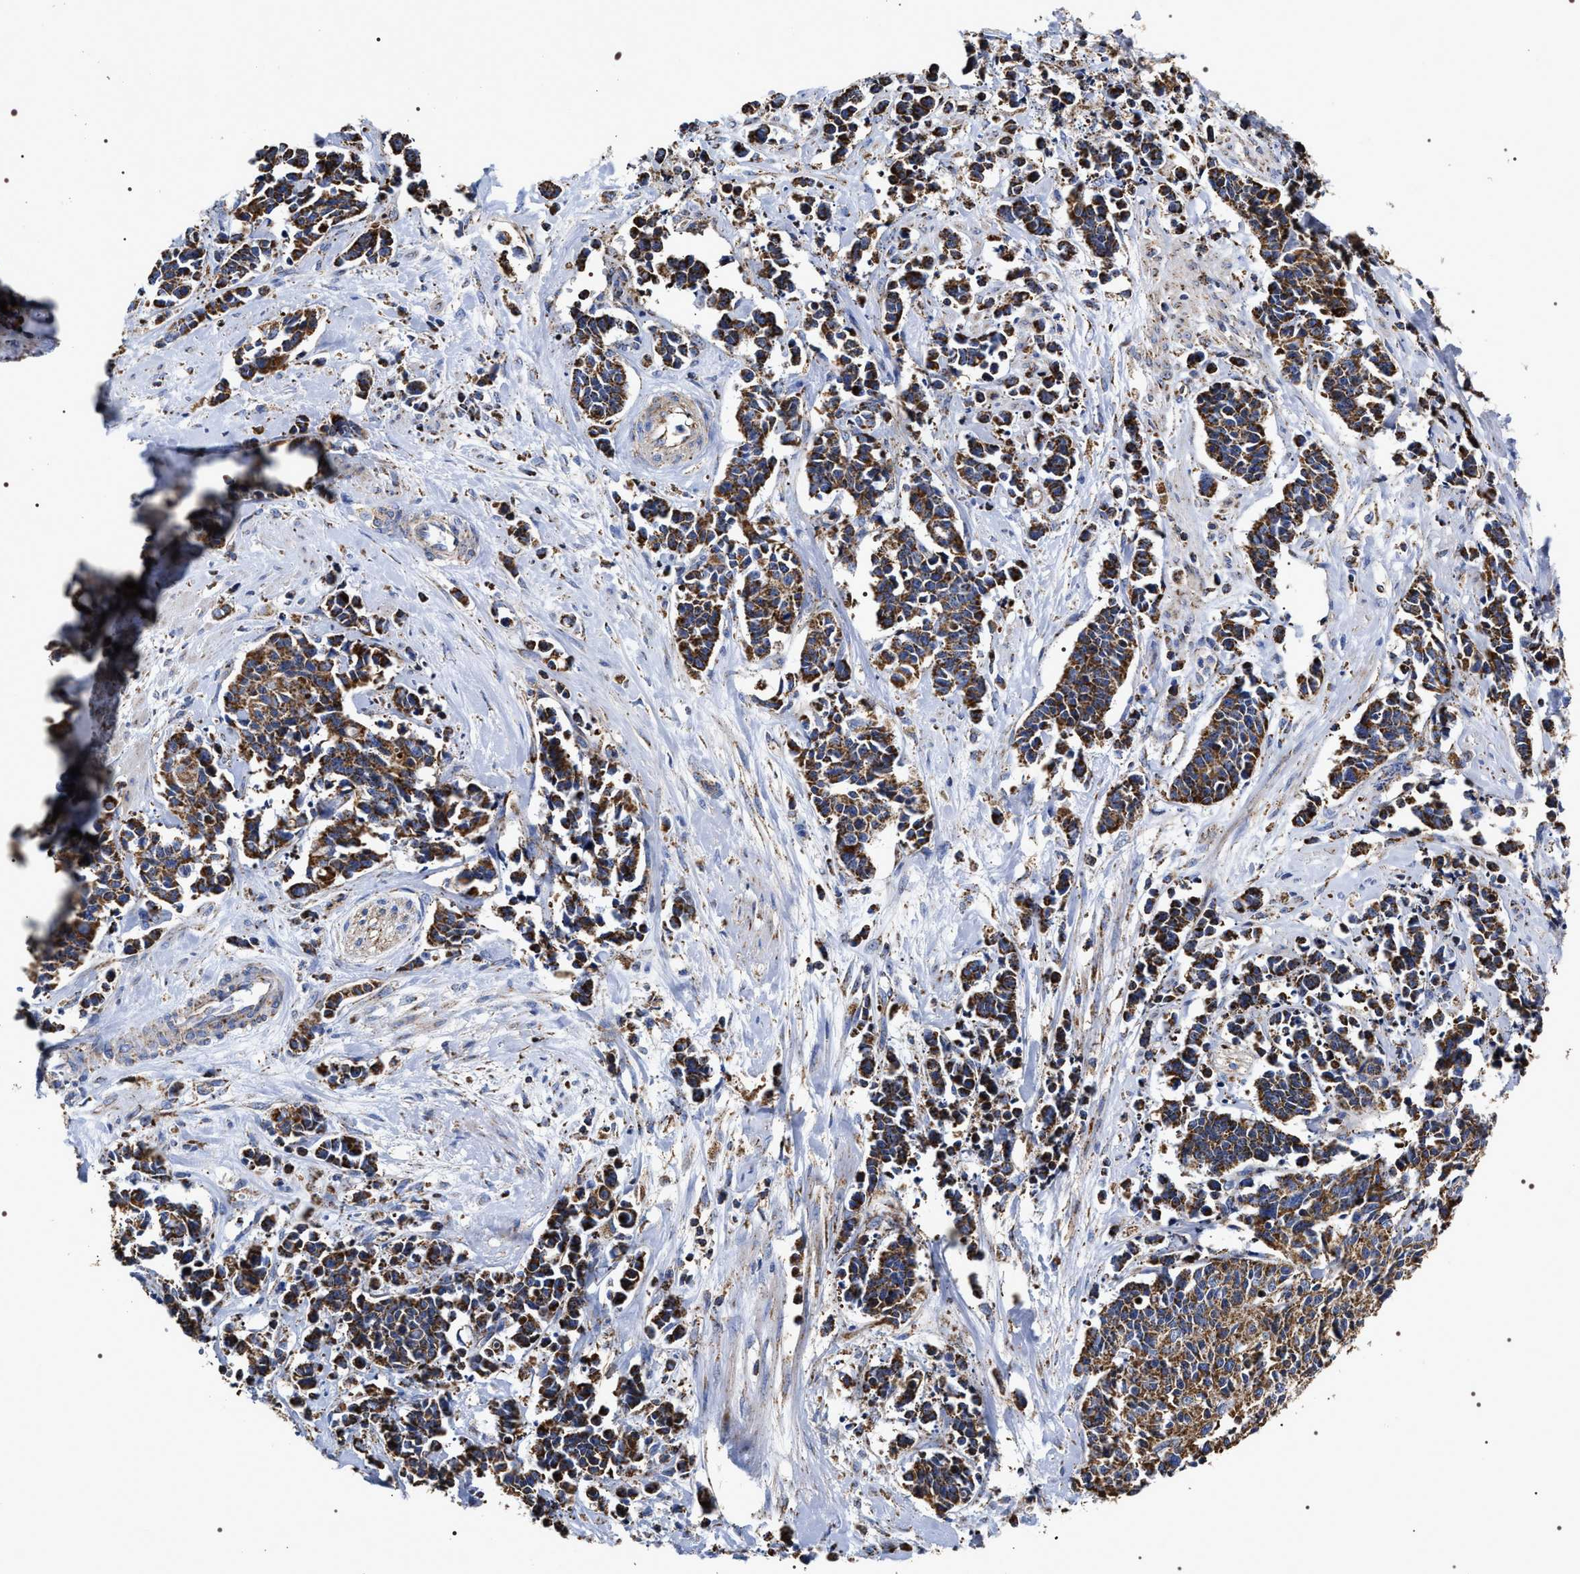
{"staining": {"intensity": "strong", "quantity": ">75%", "location": "cytoplasmic/membranous"}, "tissue": "cervical cancer", "cell_type": "Tumor cells", "image_type": "cancer", "snomed": [{"axis": "morphology", "description": "Squamous cell carcinoma, NOS"}, {"axis": "topography", "description": "Cervix"}], "caption": "Squamous cell carcinoma (cervical) stained with DAB IHC reveals high levels of strong cytoplasmic/membranous expression in approximately >75% of tumor cells.", "gene": "COG5", "patient": {"sex": "female", "age": 35}}